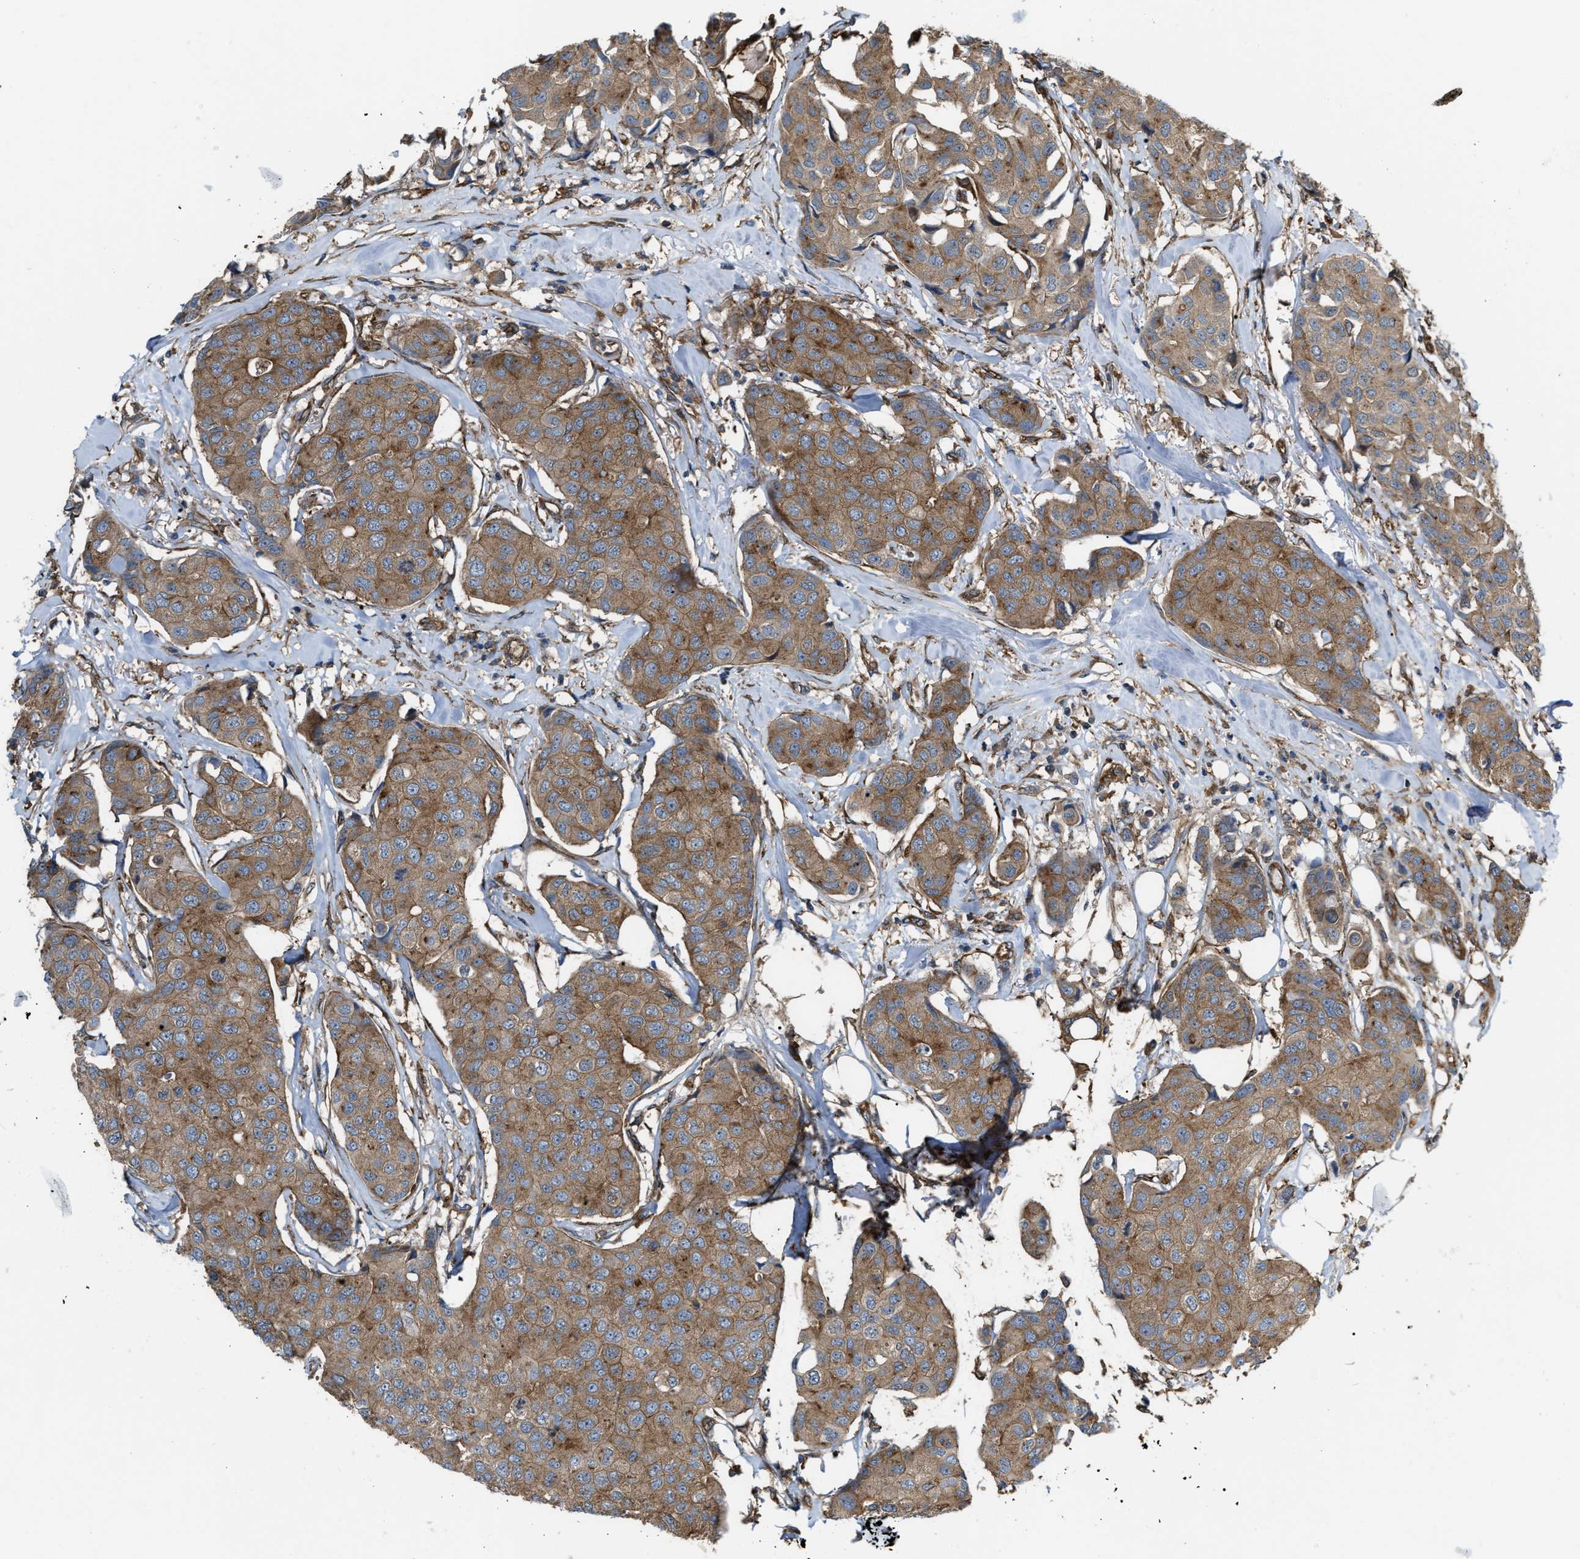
{"staining": {"intensity": "moderate", "quantity": ">75%", "location": "cytoplasmic/membranous"}, "tissue": "breast cancer", "cell_type": "Tumor cells", "image_type": "cancer", "snomed": [{"axis": "morphology", "description": "Duct carcinoma"}, {"axis": "topography", "description": "Breast"}], "caption": "DAB (3,3'-diaminobenzidine) immunohistochemical staining of breast intraductal carcinoma reveals moderate cytoplasmic/membranous protein staining in about >75% of tumor cells.", "gene": "PICALM", "patient": {"sex": "female", "age": 80}}